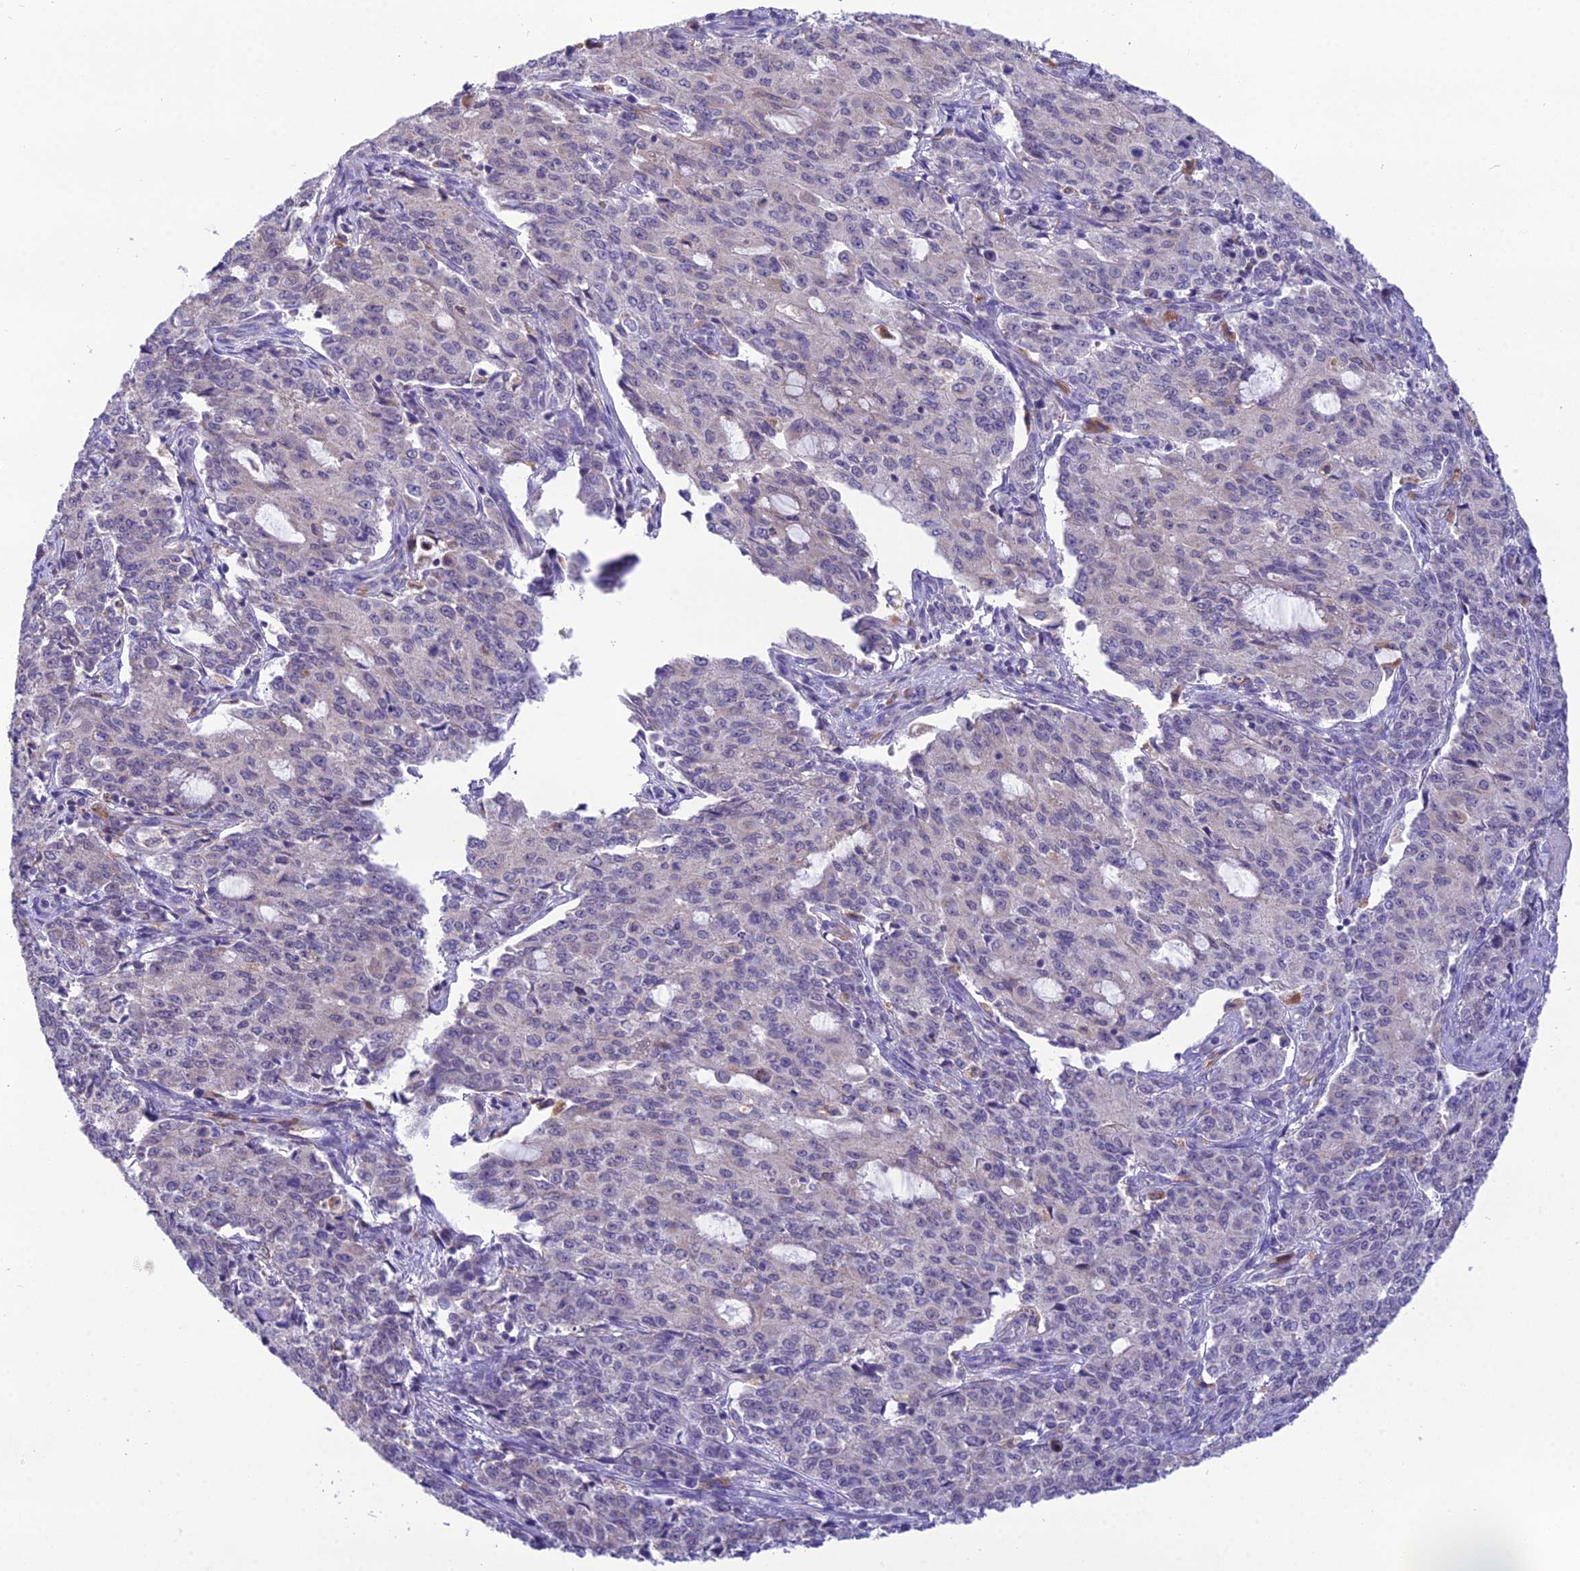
{"staining": {"intensity": "negative", "quantity": "none", "location": "none"}, "tissue": "endometrial cancer", "cell_type": "Tumor cells", "image_type": "cancer", "snomed": [{"axis": "morphology", "description": "Adenocarcinoma, NOS"}, {"axis": "topography", "description": "Endometrium"}], "caption": "Tumor cells are negative for protein expression in human adenocarcinoma (endometrial).", "gene": "MIIP", "patient": {"sex": "female", "age": 50}}